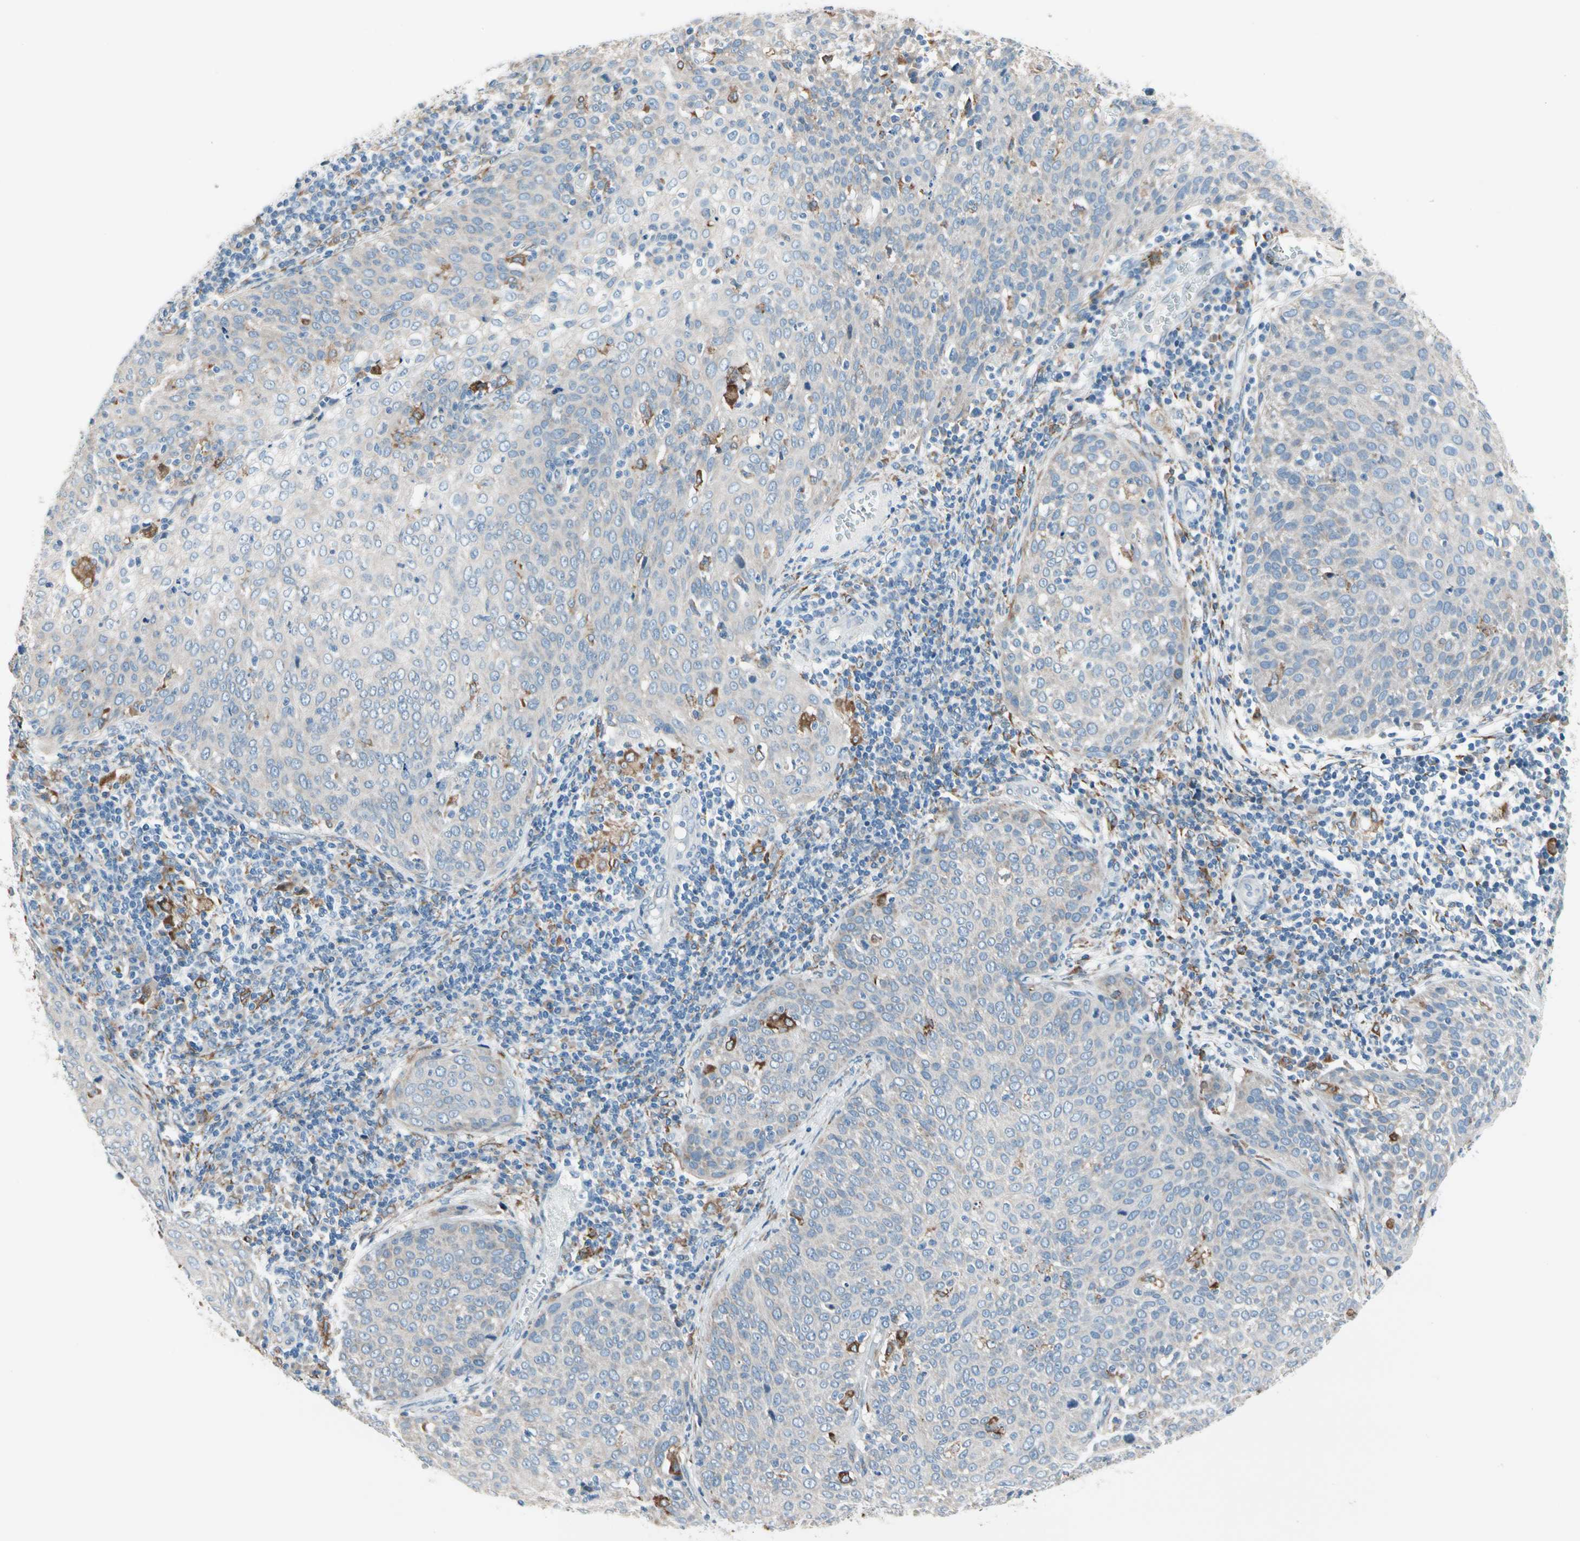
{"staining": {"intensity": "moderate", "quantity": "<25%", "location": "cytoplasmic/membranous"}, "tissue": "cervical cancer", "cell_type": "Tumor cells", "image_type": "cancer", "snomed": [{"axis": "morphology", "description": "Squamous cell carcinoma, NOS"}, {"axis": "topography", "description": "Cervix"}], "caption": "This is a photomicrograph of immunohistochemistry staining of cervical cancer (squamous cell carcinoma), which shows moderate staining in the cytoplasmic/membranous of tumor cells.", "gene": "LRPAP1", "patient": {"sex": "female", "age": 38}}